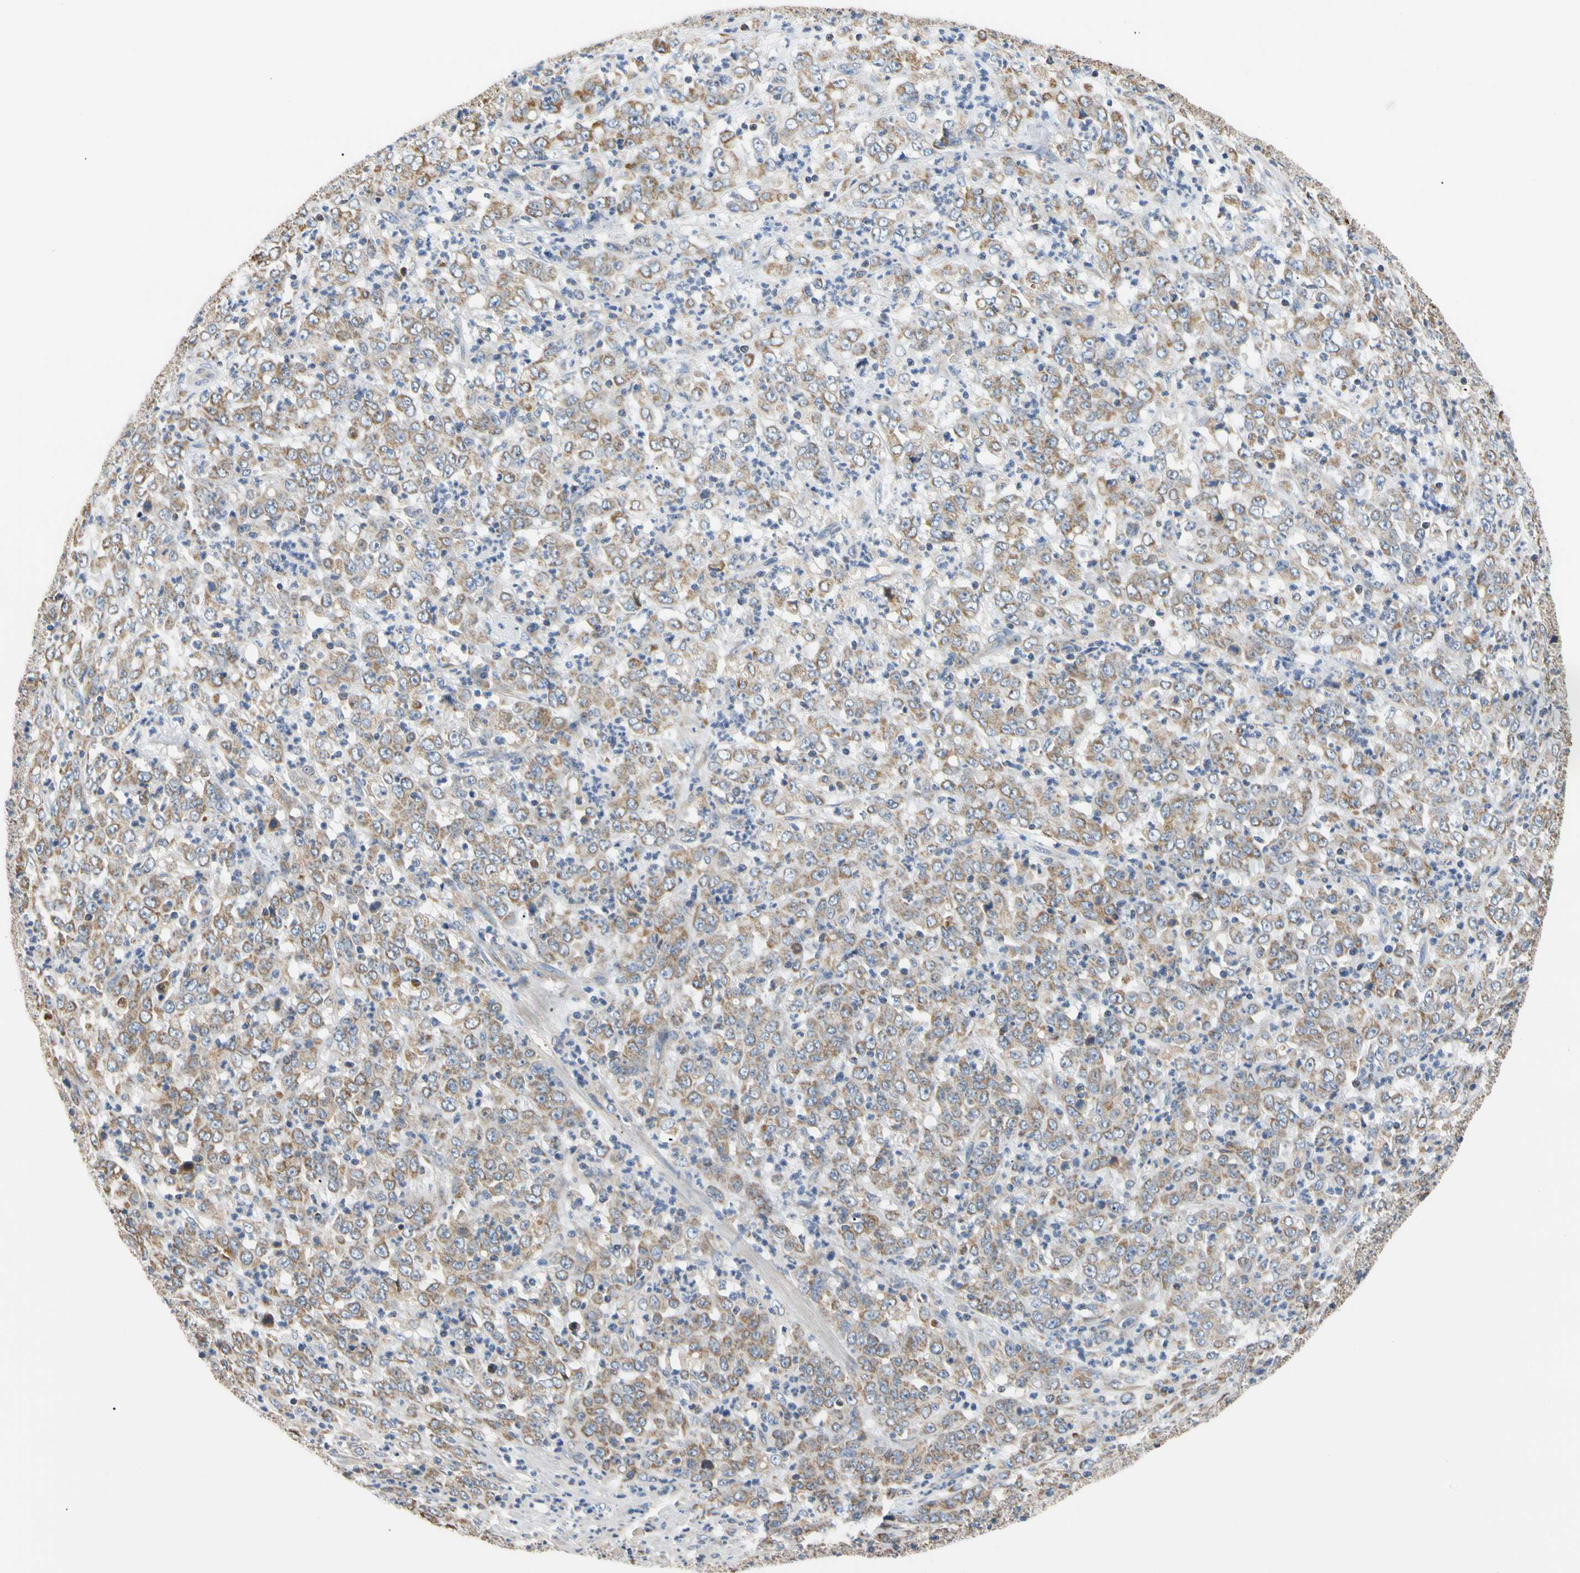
{"staining": {"intensity": "weak", "quantity": ">75%", "location": "cytoplasmic/membranous"}, "tissue": "stomach cancer", "cell_type": "Tumor cells", "image_type": "cancer", "snomed": [{"axis": "morphology", "description": "Adenocarcinoma, NOS"}, {"axis": "topography", "description": "Stomach, lower"}], "caption": "High-power microscopy captured an immunohistochemistry (IHC) image of stomach cancer (adenocarcinoma), revealing weak cytoplasmic/membranous expression in approximately >75% of tumor cells.", "gene": "PLGRKT", "patient": {"sex": "female", "age": 71}}